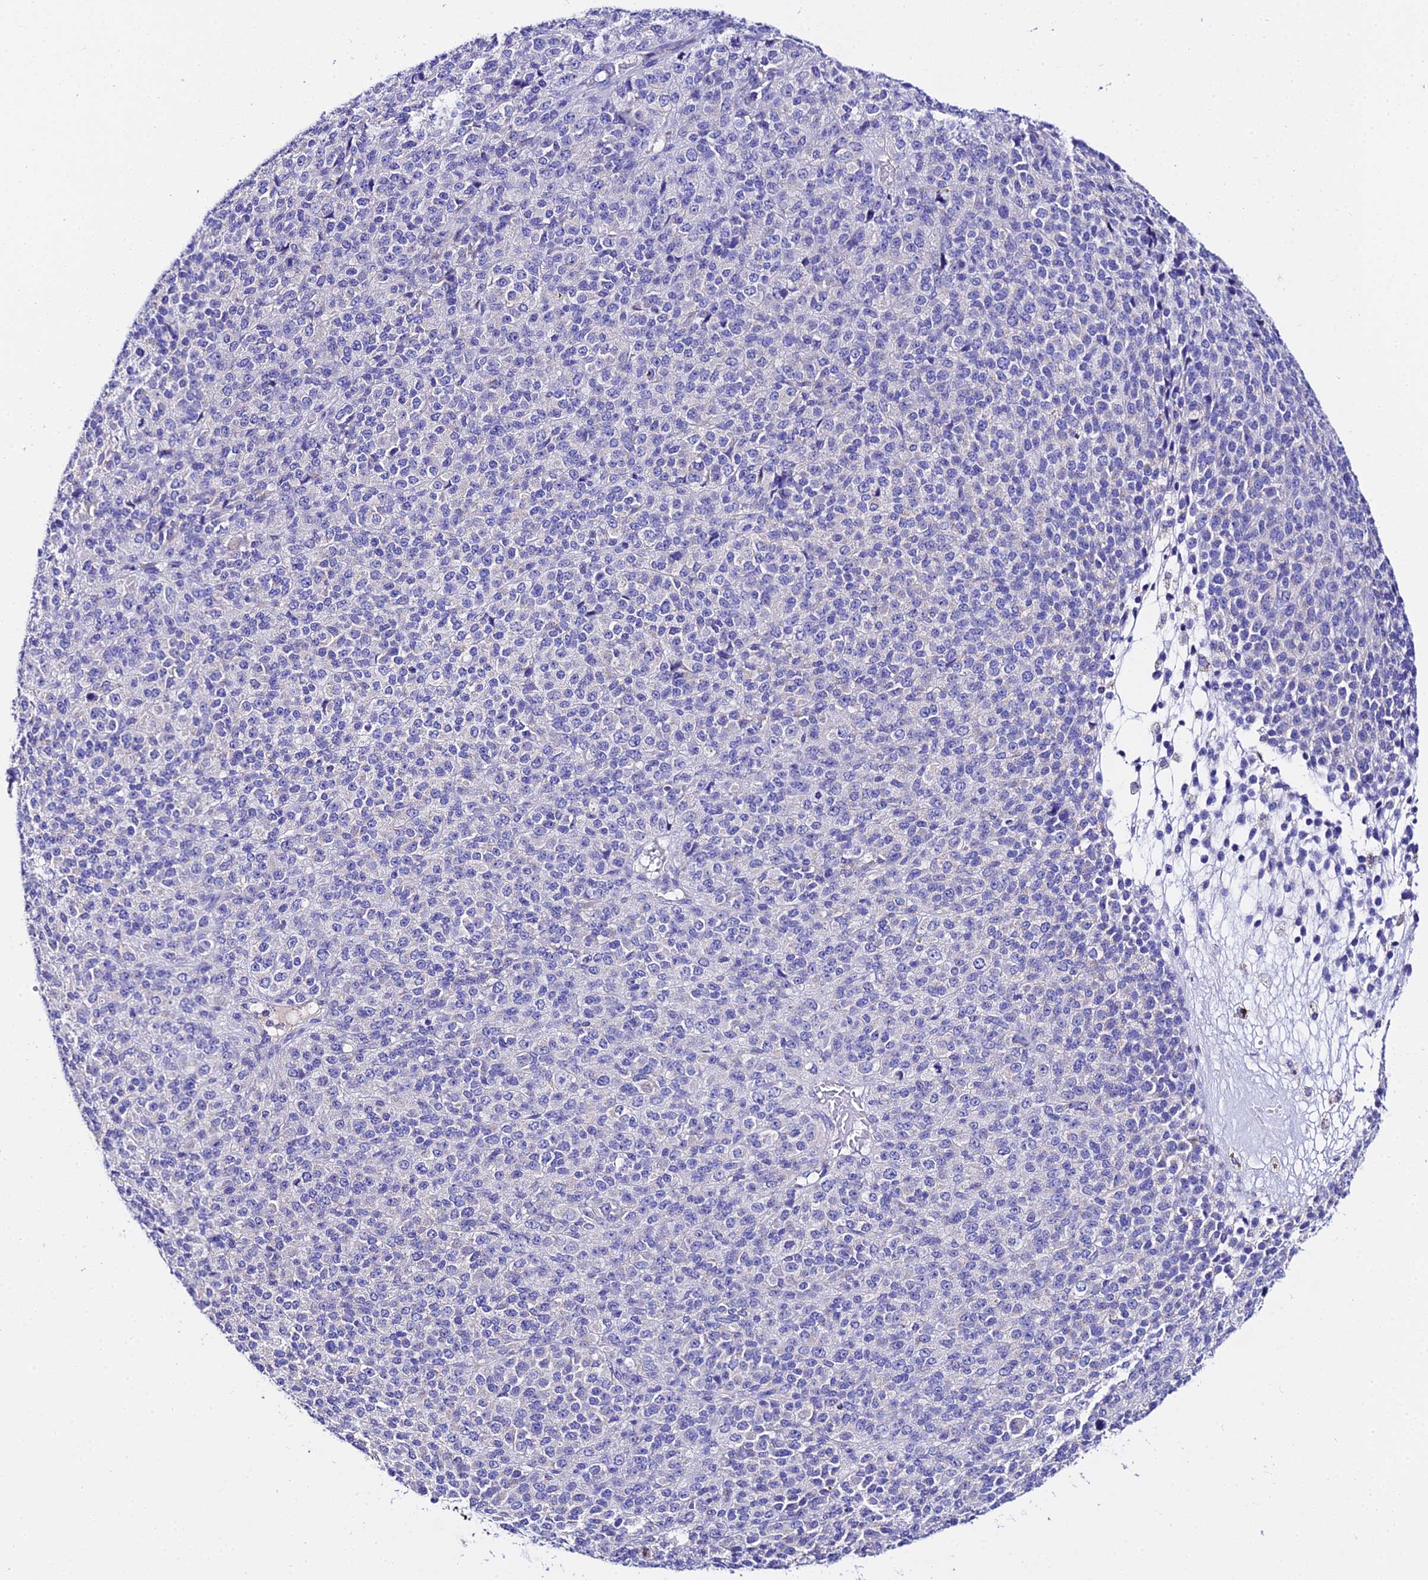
{"staining": {"intensity": "negative", "quantity": "none", "location": "none"}, "tissue": "melanoma", "cell_type": "Tumor cells", "image_type": "cancer", "snomed": [{"axis": "morphology", "description": "Malignant melanoma, Metastatic site"}, {"axis": "topography", "description": "Brain"}], "caption": "Melanoma stained for a protein using IHC shows no positivity tumor cells.", "gene": "TMEM117", "patient": {"sex": "female", "age": 56}}